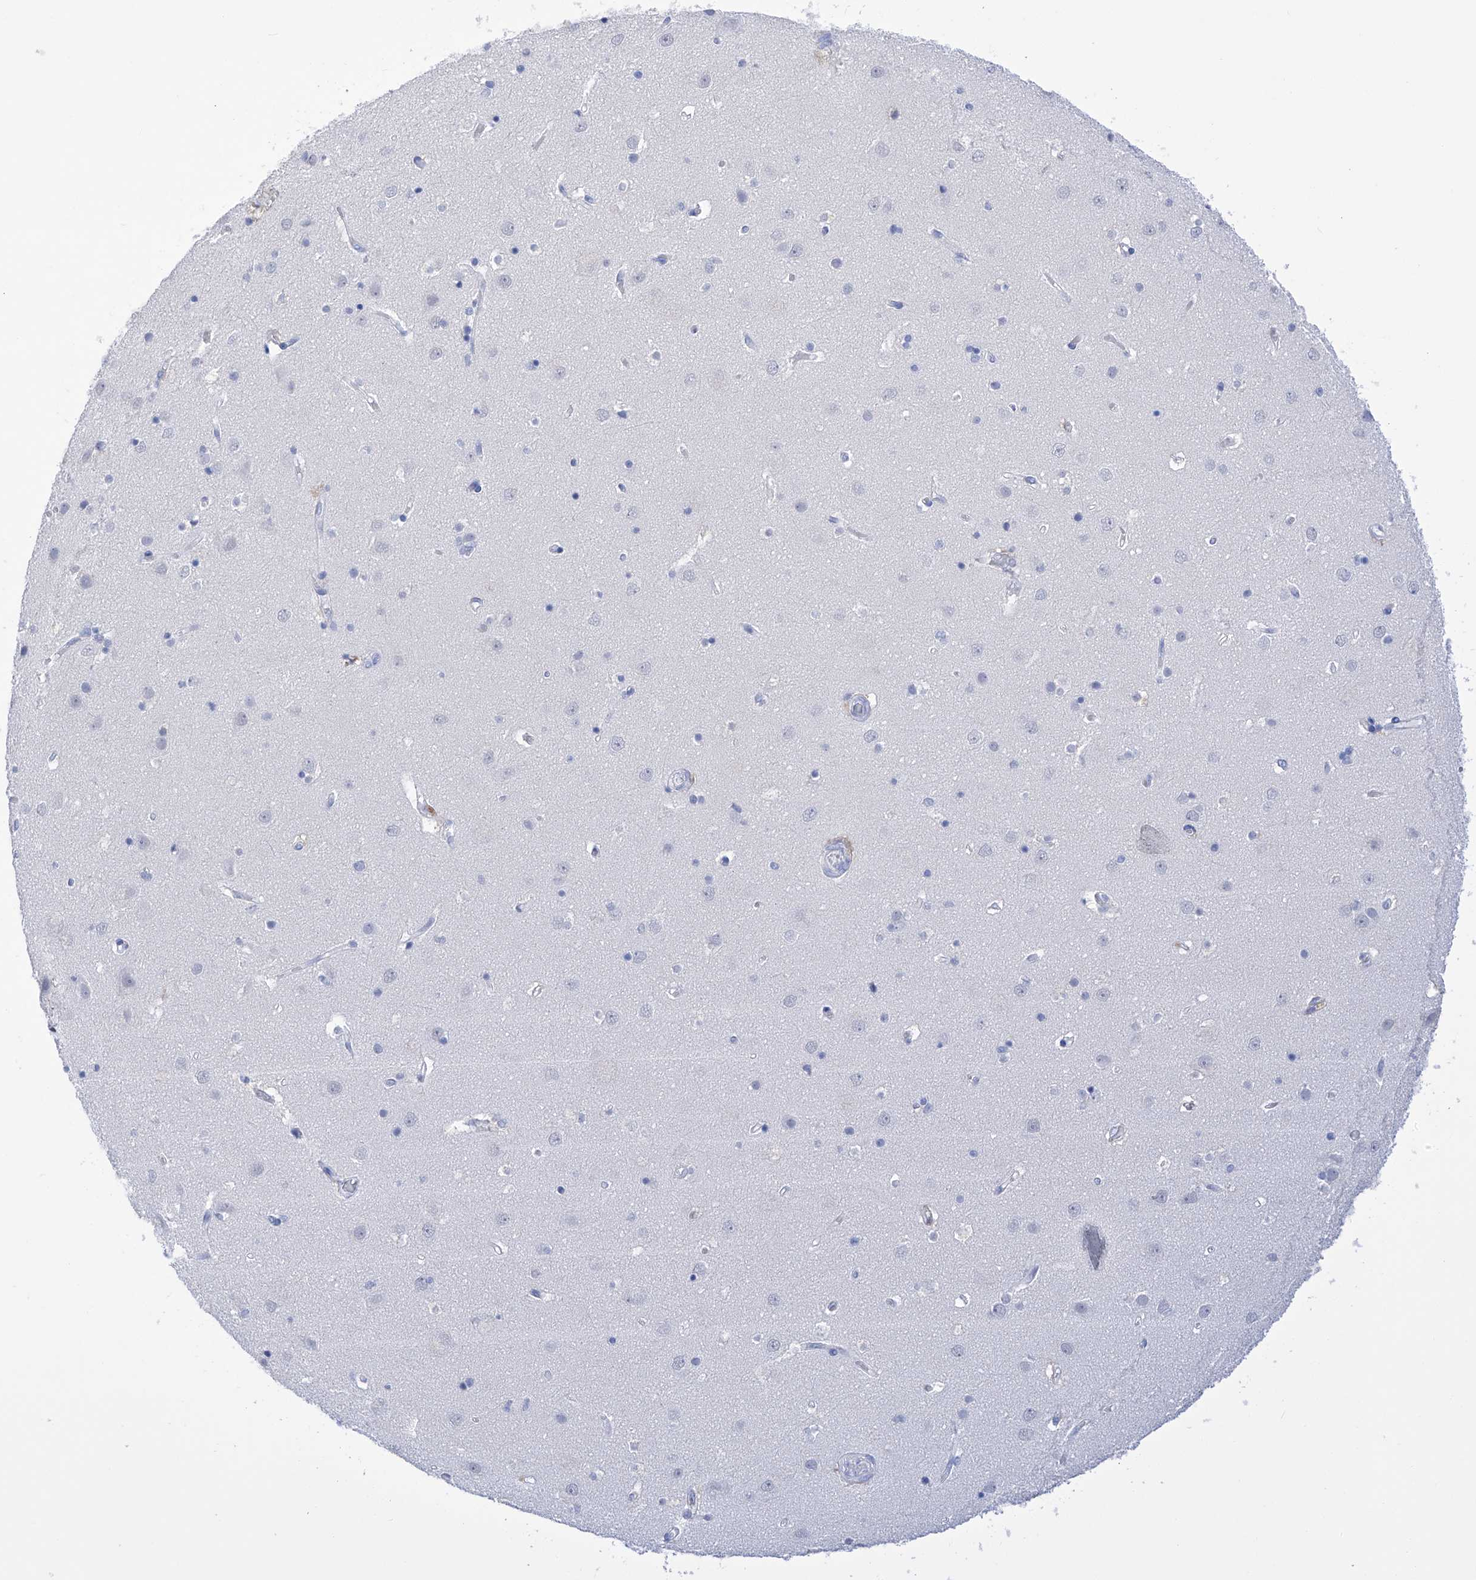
{"staining": {"intensity": "negative", "quantity": "none", "location": "none"}, "tissue": "cerebral cortex", "cell_type": "Endothelial cells", "image_type": "normal", "snomed": [{"axis": "morphology", "description": "Normal tissue, NOS"}, {"axis": "topography", "description": "Cerebral cortex"}], "caption": "An image of cerebral cortex stained for a protein demonstrates no brown staining in endothelial cells.", "gene": "FLG", "patient": {"sex": "male", "age": 54}}